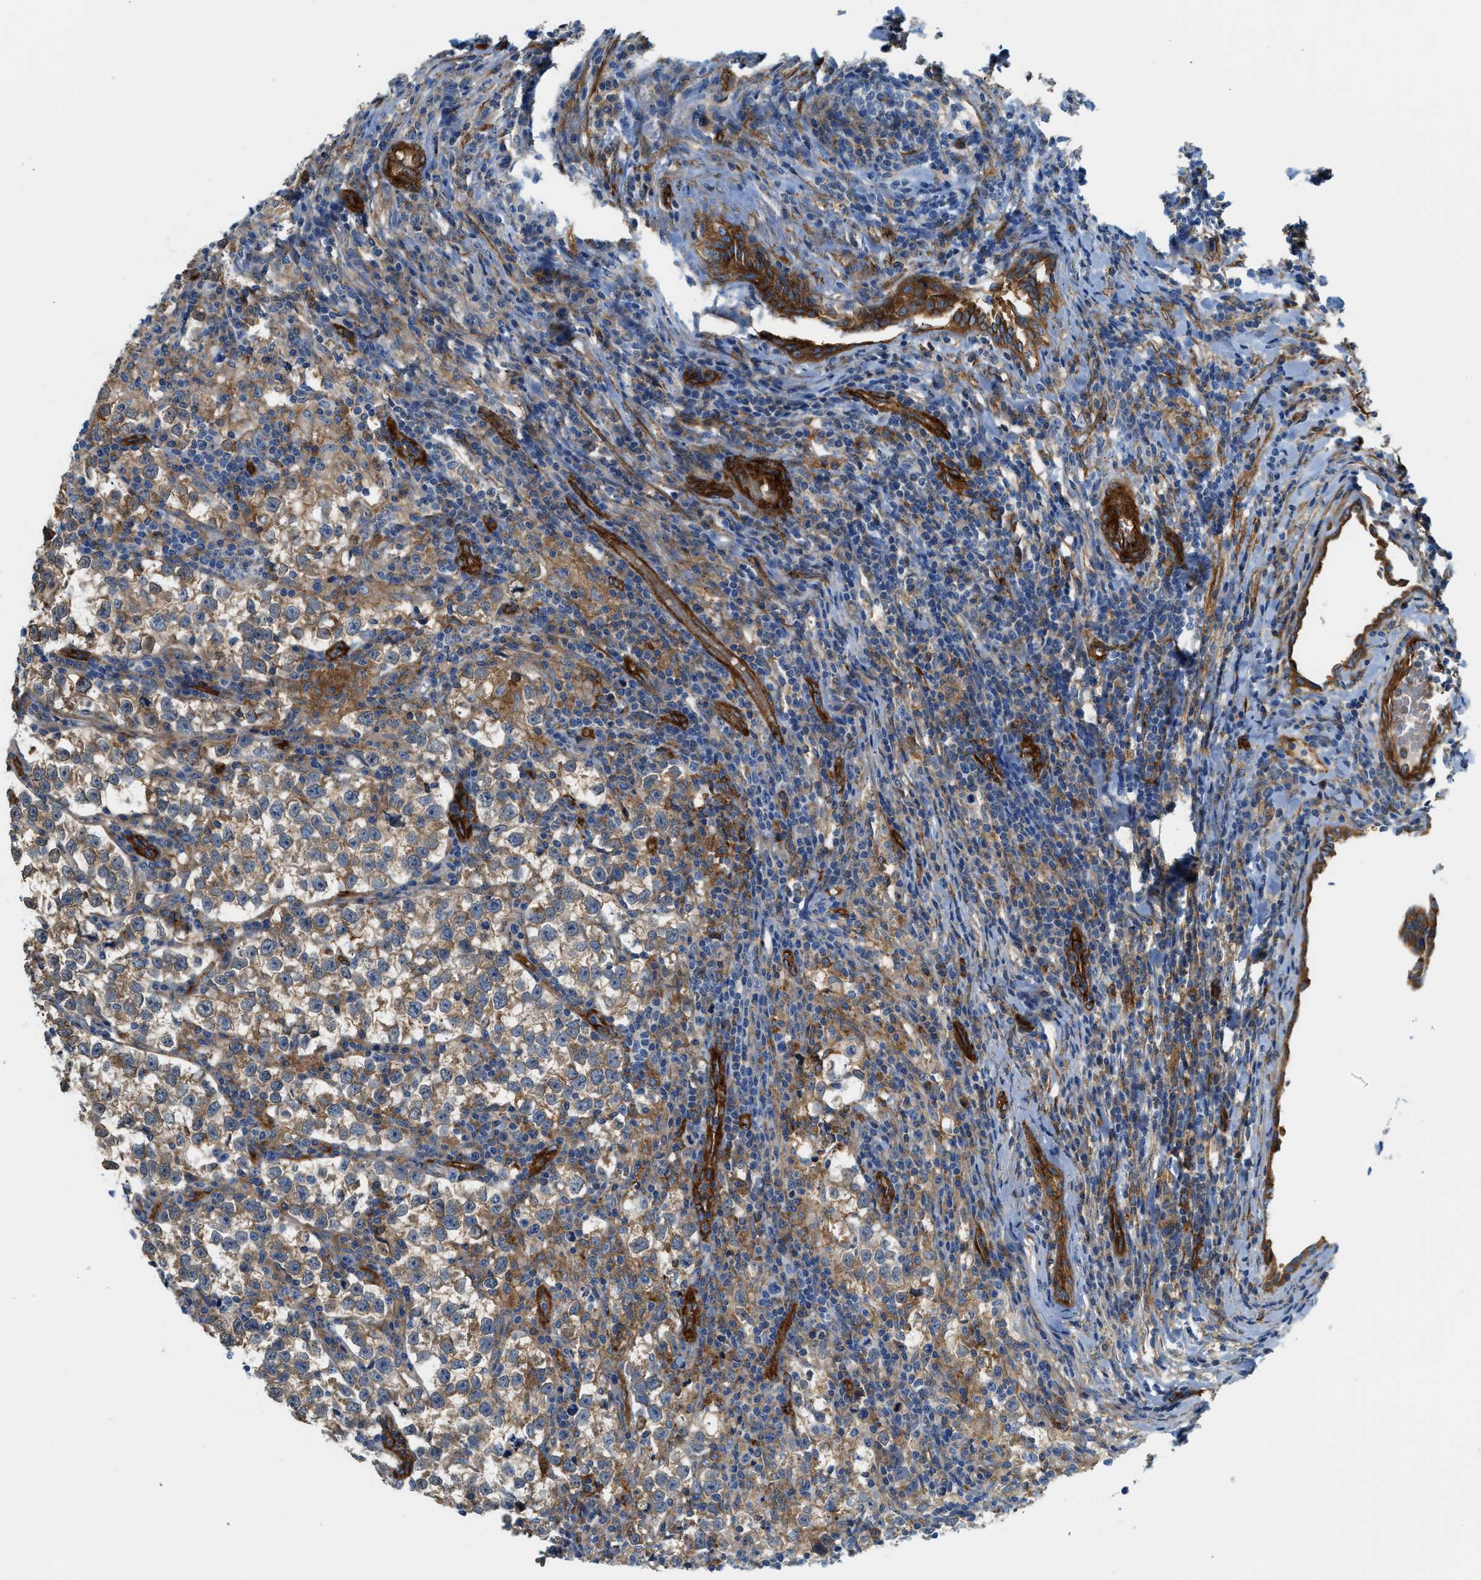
{"staining": {"intensity": "moderate", "quantity": "25%-75%", "location": "cytoplasmic/membranous"}, "tissue": "testis cancer", "cell_type": "Tumor cells", "image_type": "cancer", "snomed": [{"axis": "morphology", "description": "Normal tissue, NOS"}, {"axis": "morphology", "description": "Seminoma, NOS"}, {"axis": "topography", "description": "Testis"}], "caption": "Human testis seminoma stained with a protein marker exhibits moderate staining in tumor cells.", "gene": "HIP1", "patient": {"sex": "male", "age": 43}}